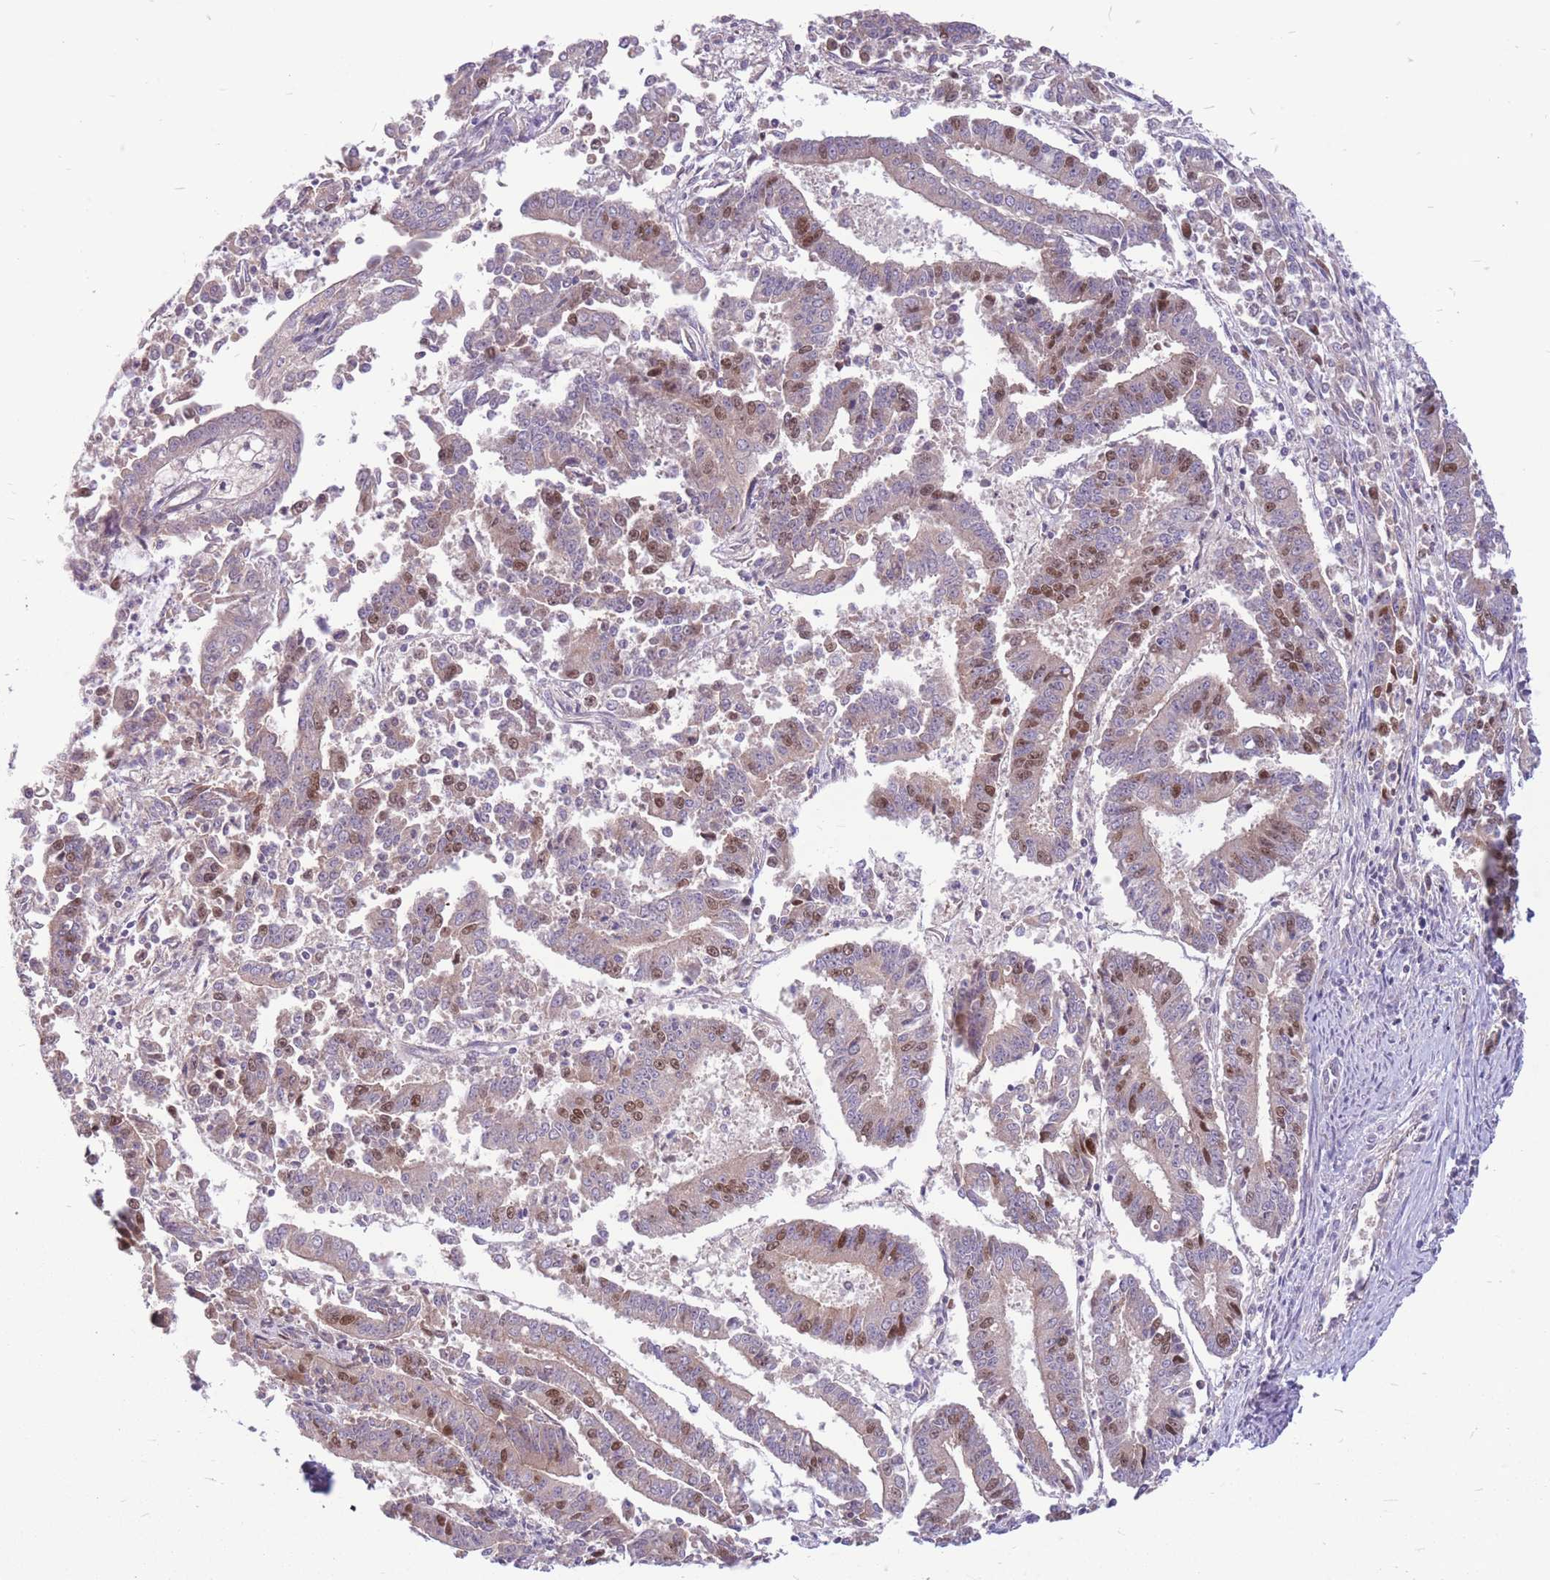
{"staining": {"intensity": "moderate", "quantity": "<25%", "location": "nuclear"}, "tissue": "endometrial cancer", "cell_type": "Tumor cells", "image_type": "cancer", "snomed": [{"axis": "morphology", "description": "Adenocarcinoma, NOS"}, {"axis": "topography", "description": "Endometrium"}], "caption": "Immunohistochemical staining of human endometrial adenocarcinoma shows low levels of moderate nuclear protein staining in about <25% of tumor cells. The staining was performed using DAB (3,3'-diaminobenzidine), with brown indicating positive protein expression. Nuclei are stained blue with hematoxylin.", "gene": "GMNN", "patient": {"sex": "female", "age": 73}}